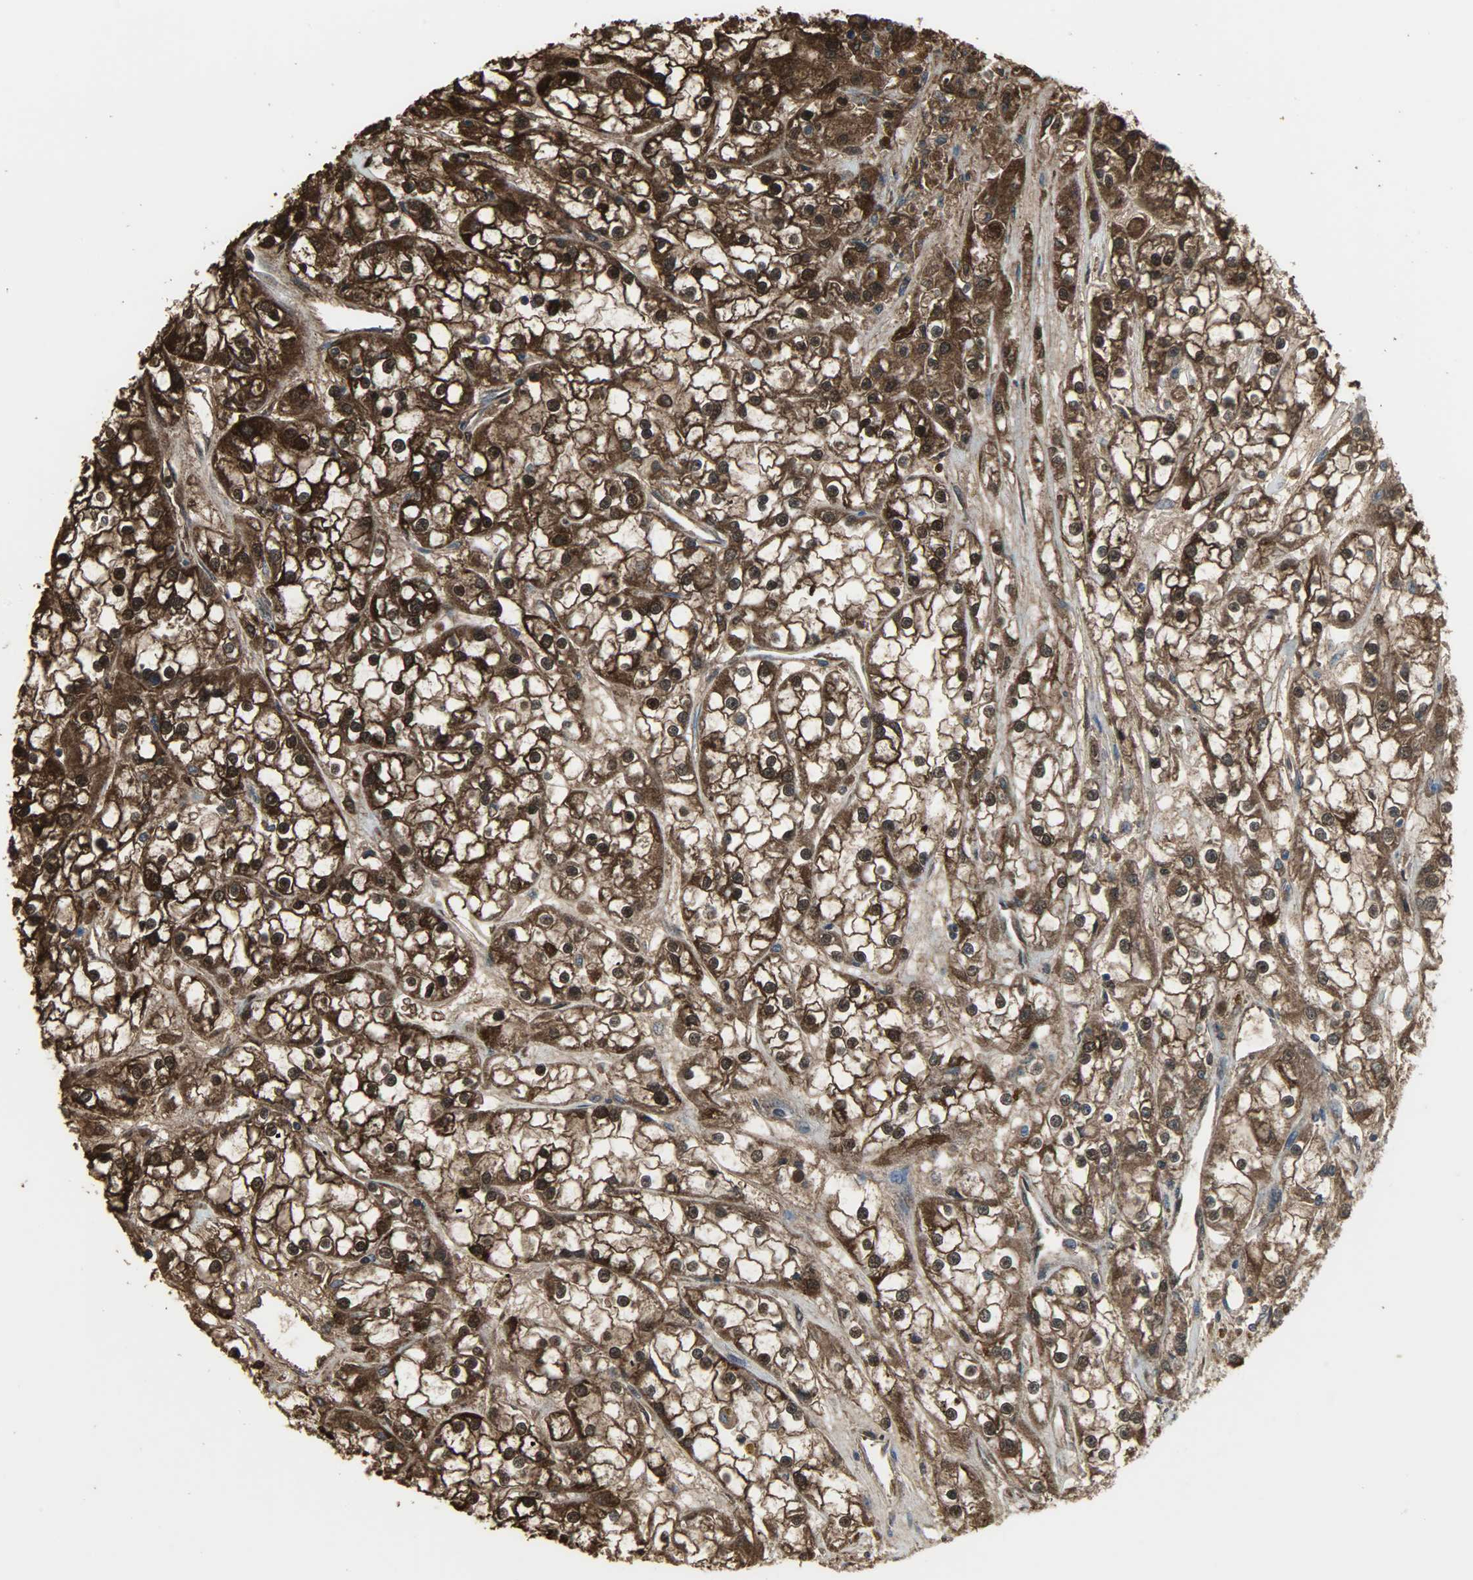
{"staining": {"intensity": "strong", "quantity": ">75%", "location": "cytoplasmic/membranous,nuclear"}, "tissue": "renal cancer", "cell_type": "Tumor cells", "image_type": "cancer", "snomed": [{"axis": "morphology", "description": "Adenocarcinoma, NOS"}, {"axis": "topography", "description": "Kidney"}], "caption": "Immunohistochemistry (IHC) micrograph of neoplastic tissue: renal cancer stained using IHC displays high levels of strong protein expression localized specifically in the cytoplasmic/membranous and nuclear of tumor cells, appearing as a cytoplasmic/membranous and nuclear brown color.", "gene": "LDHB", "patient": {"sex": "female", "age": 52}}